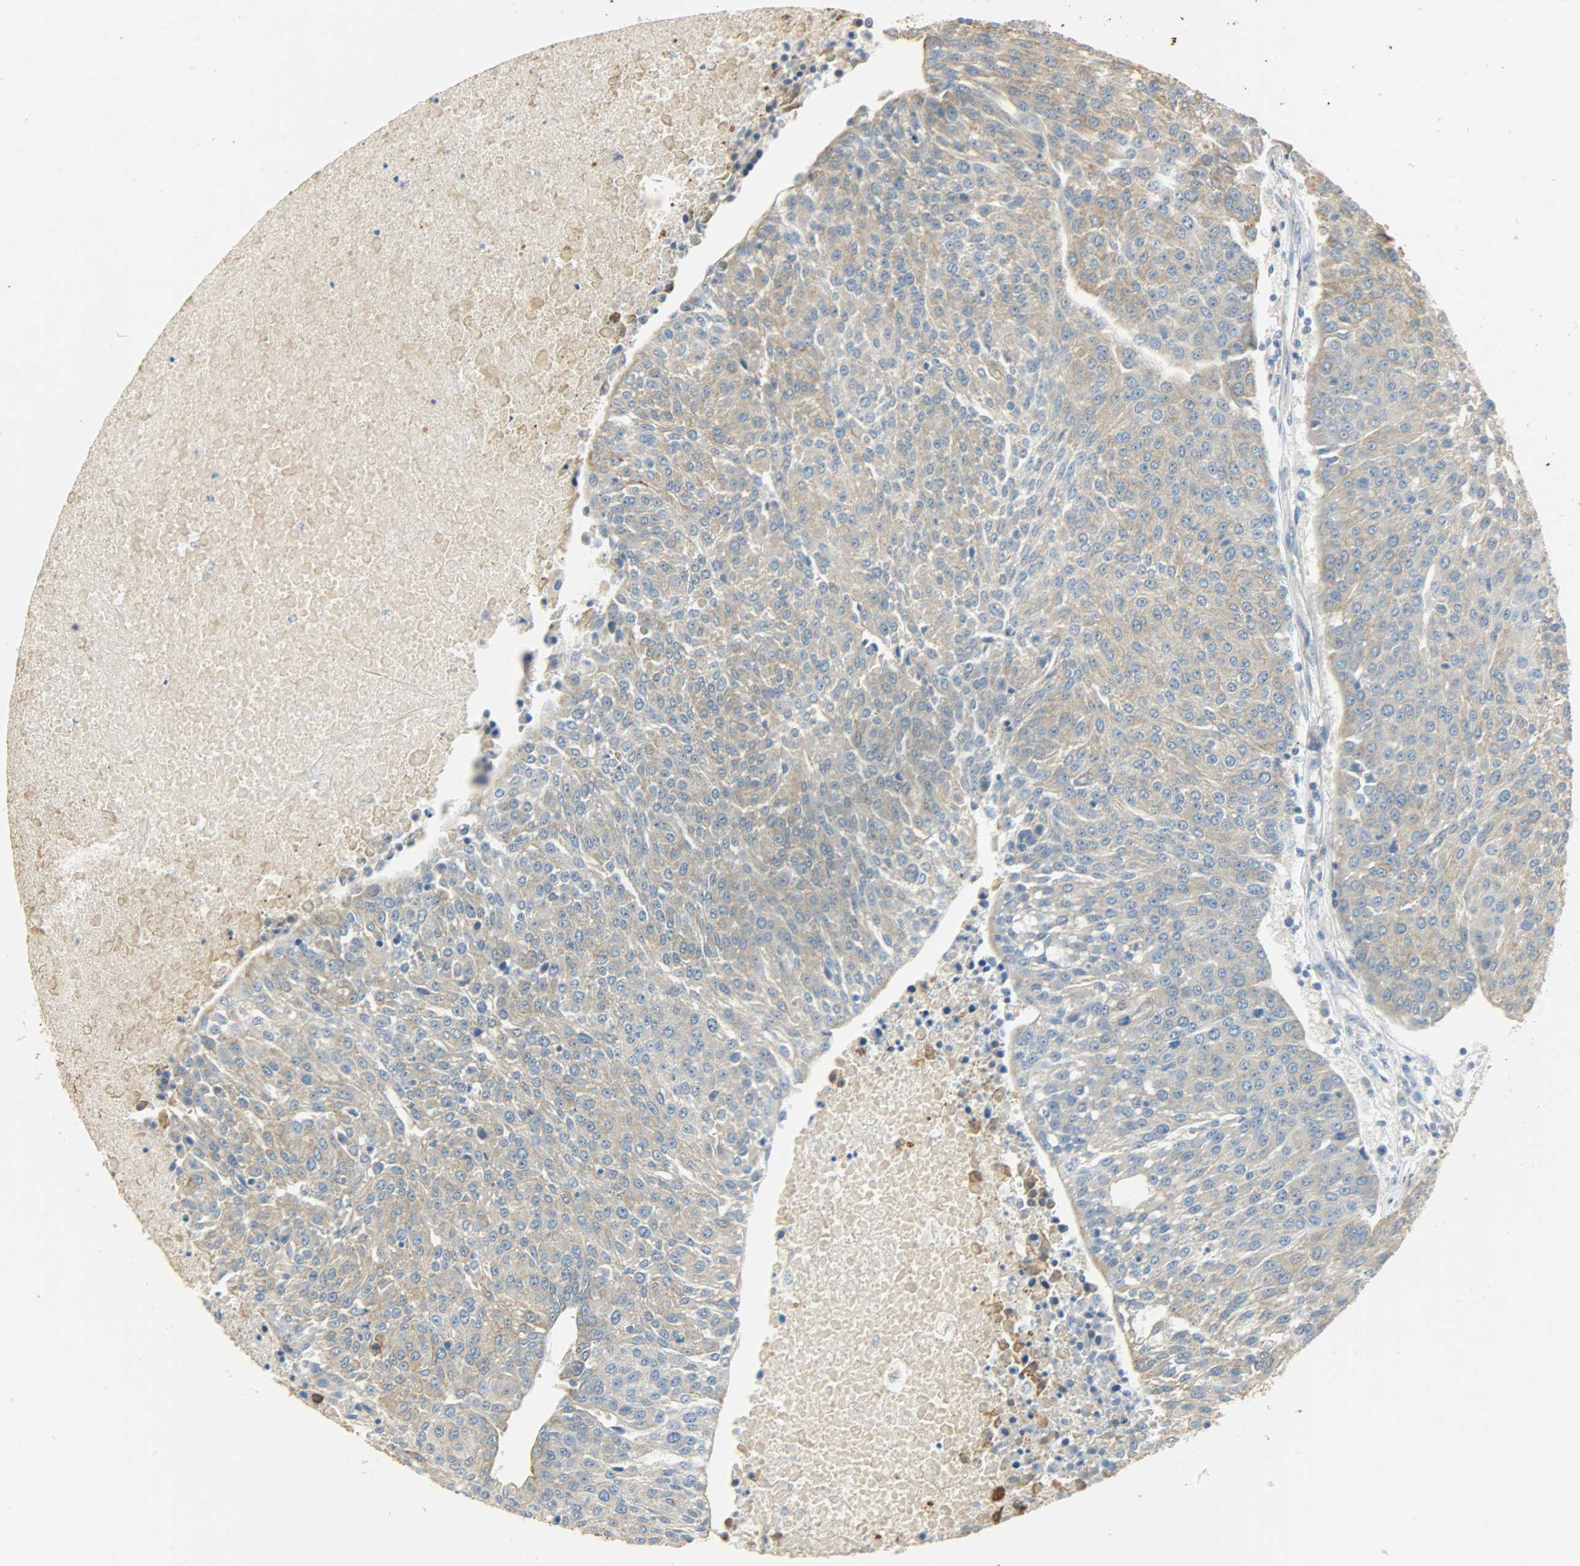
{"staining": {"intensity": "weak", "quantity": "25%-75%", "location": "cytoplasmic/membranous"}, "tissue": "urothelial cancer", "cell_type": "Tumor cells", "image_type": "cancer", "snomed": [{"axis": "morphology", "description": "Urothelial carcinoma, High grade"}, {"axis": "topography", "description": "Urinary bladder"}], "caption": "Tumor cells exhibit low levels of weak cytoplasmic/membranous expression in about 25%-75% of cells in human urothelial carcinoma (high-grade).", "gene": "USP13", "patient": {"sex": "female", "age": 85}}